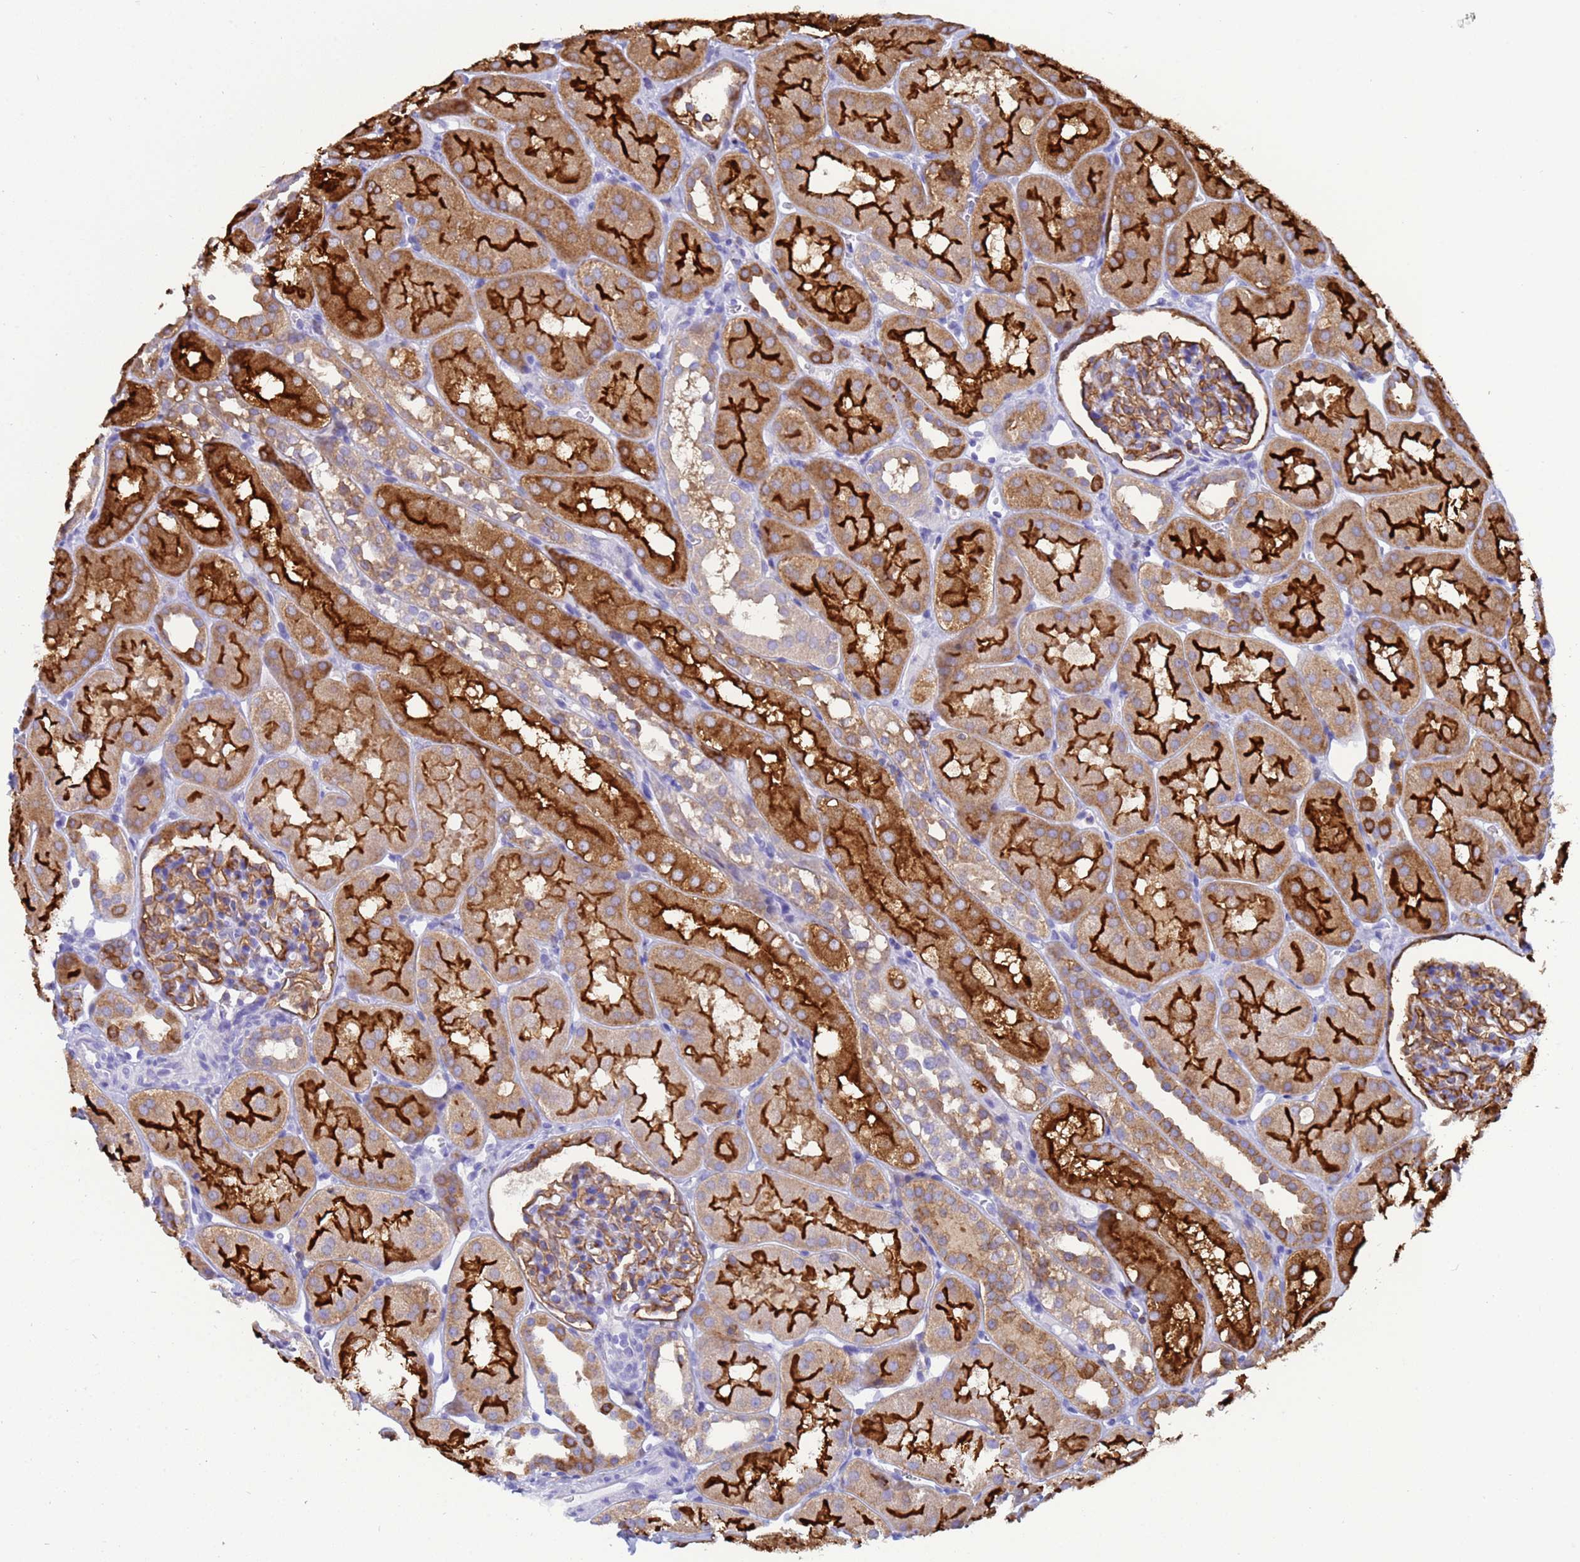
{"staining": {"intensity": "strong", "quantity": "25%-75%", "location": "cytoplasmic/membranous"}, "tissue": "kidney", "cell_type": "Cells in glomeruli", "image_type": "normal", "snomed": [{"axis": "morphology", "description": "Normal tissue, NOS"}, {"axis": "topography", "description": "Kidney"}, {"axis": "topography", "description": "Urinary bladder"}], "caption": "Cells in glomeruli display strong cytoplasmic/membranous staining in about 25%-75% of cells in normal kidney. The protein of interest is shown in brown color, while the nuclei are stained blue.", "gene": "EZR", "patient": {"sex": "male", "age": 16}}